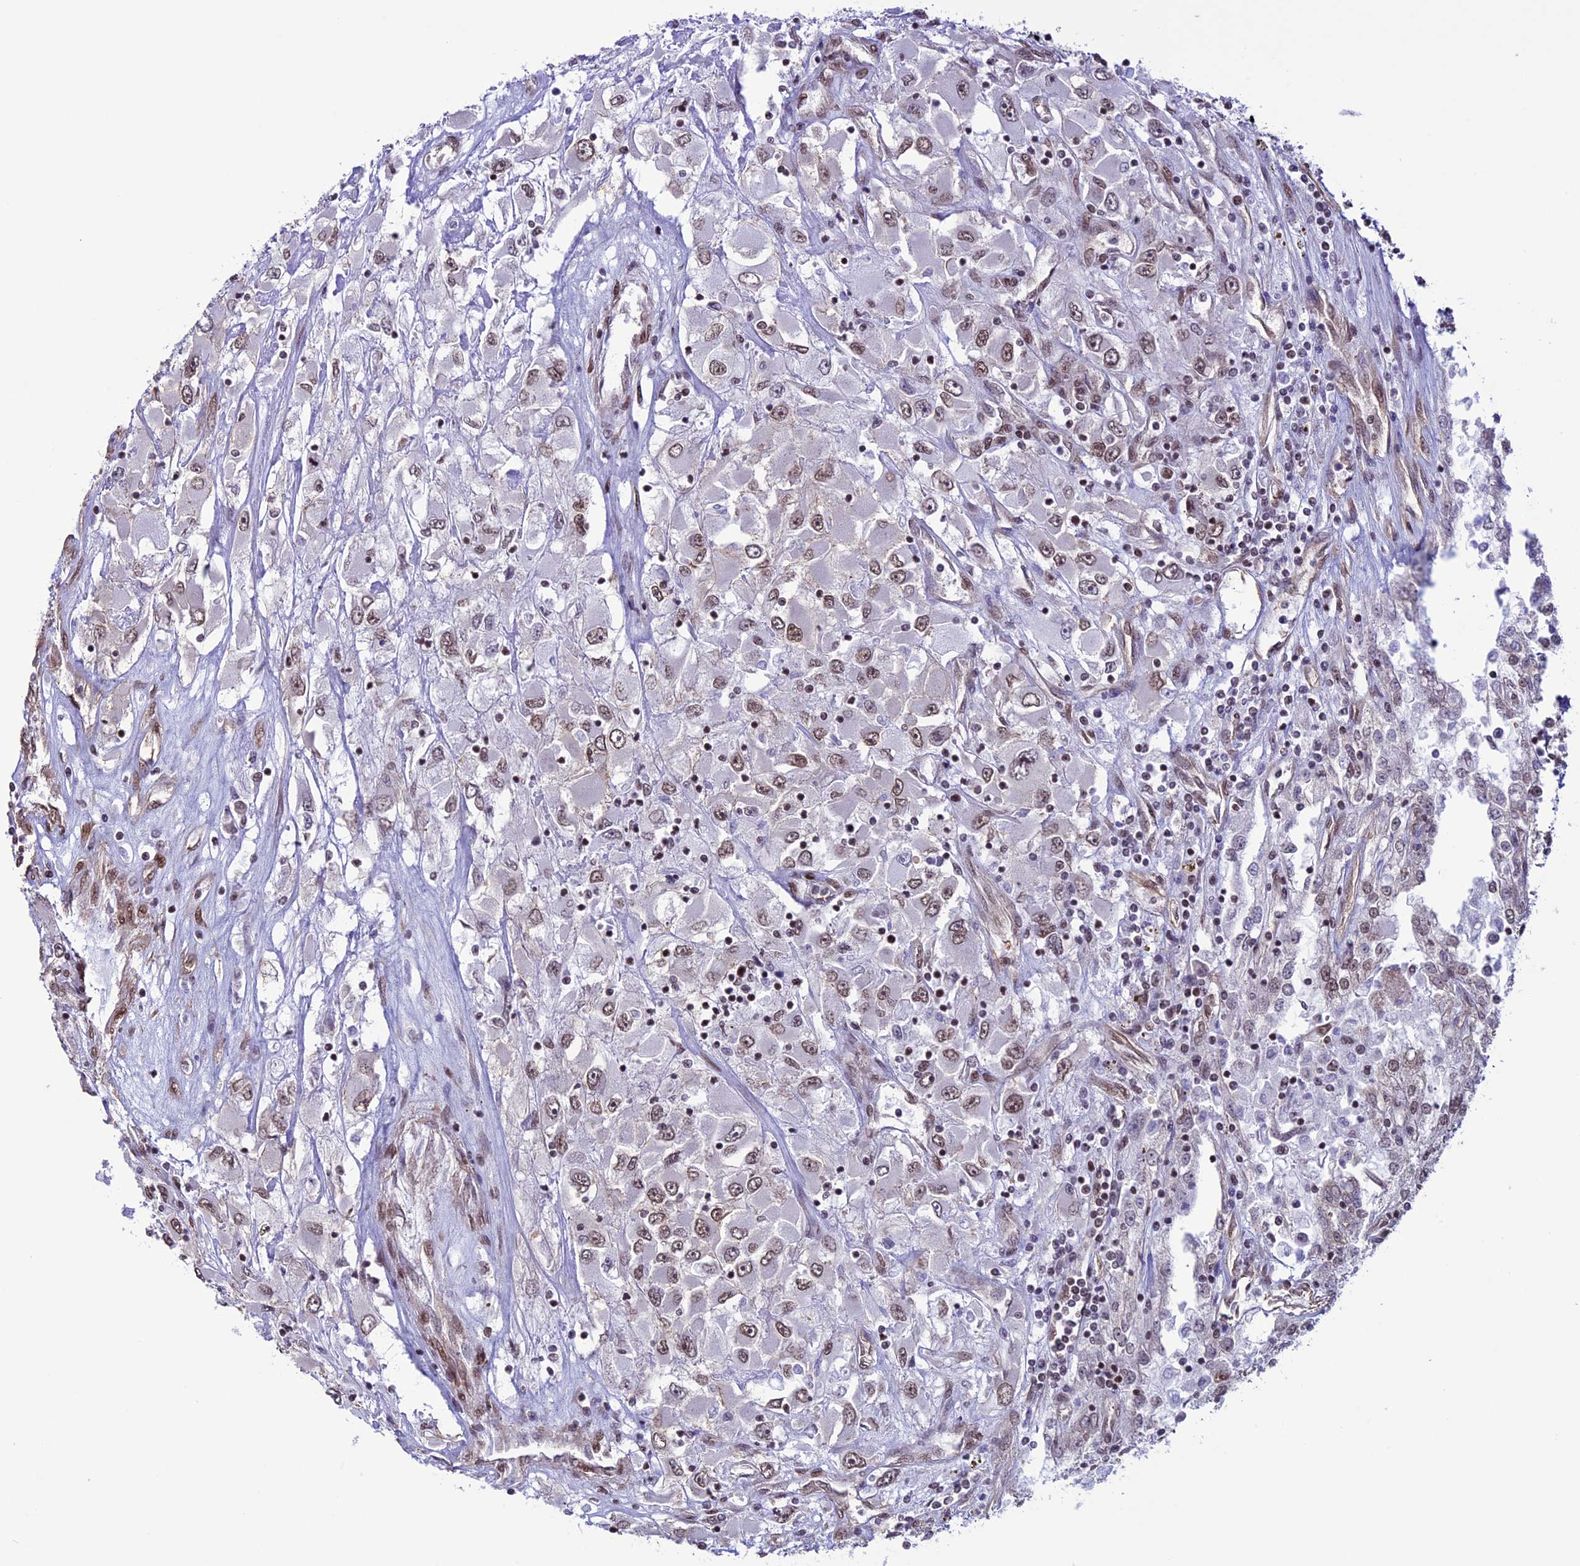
{"staining": {"intensity": "moderate", "quantity": ">75%", "location": "nuclear"}, "tissue": "renal cancer", "cell_type": "Tumor cells", "image_type": "cancer", "snomed": [{"axis": "morphology", "description": "Adenocarcinoma, NOS"}, {"axis": "topography", "description": "Kidney"}], "caption": "Immunohistochemical staining of human adenocarcinoma (renal) exhibits medium levels of moderate nuclear protein expression in approximately >75% of tumor cells.", "gene": "MPHOSPH8", "patient": {"sex": "female", "age": 52}}